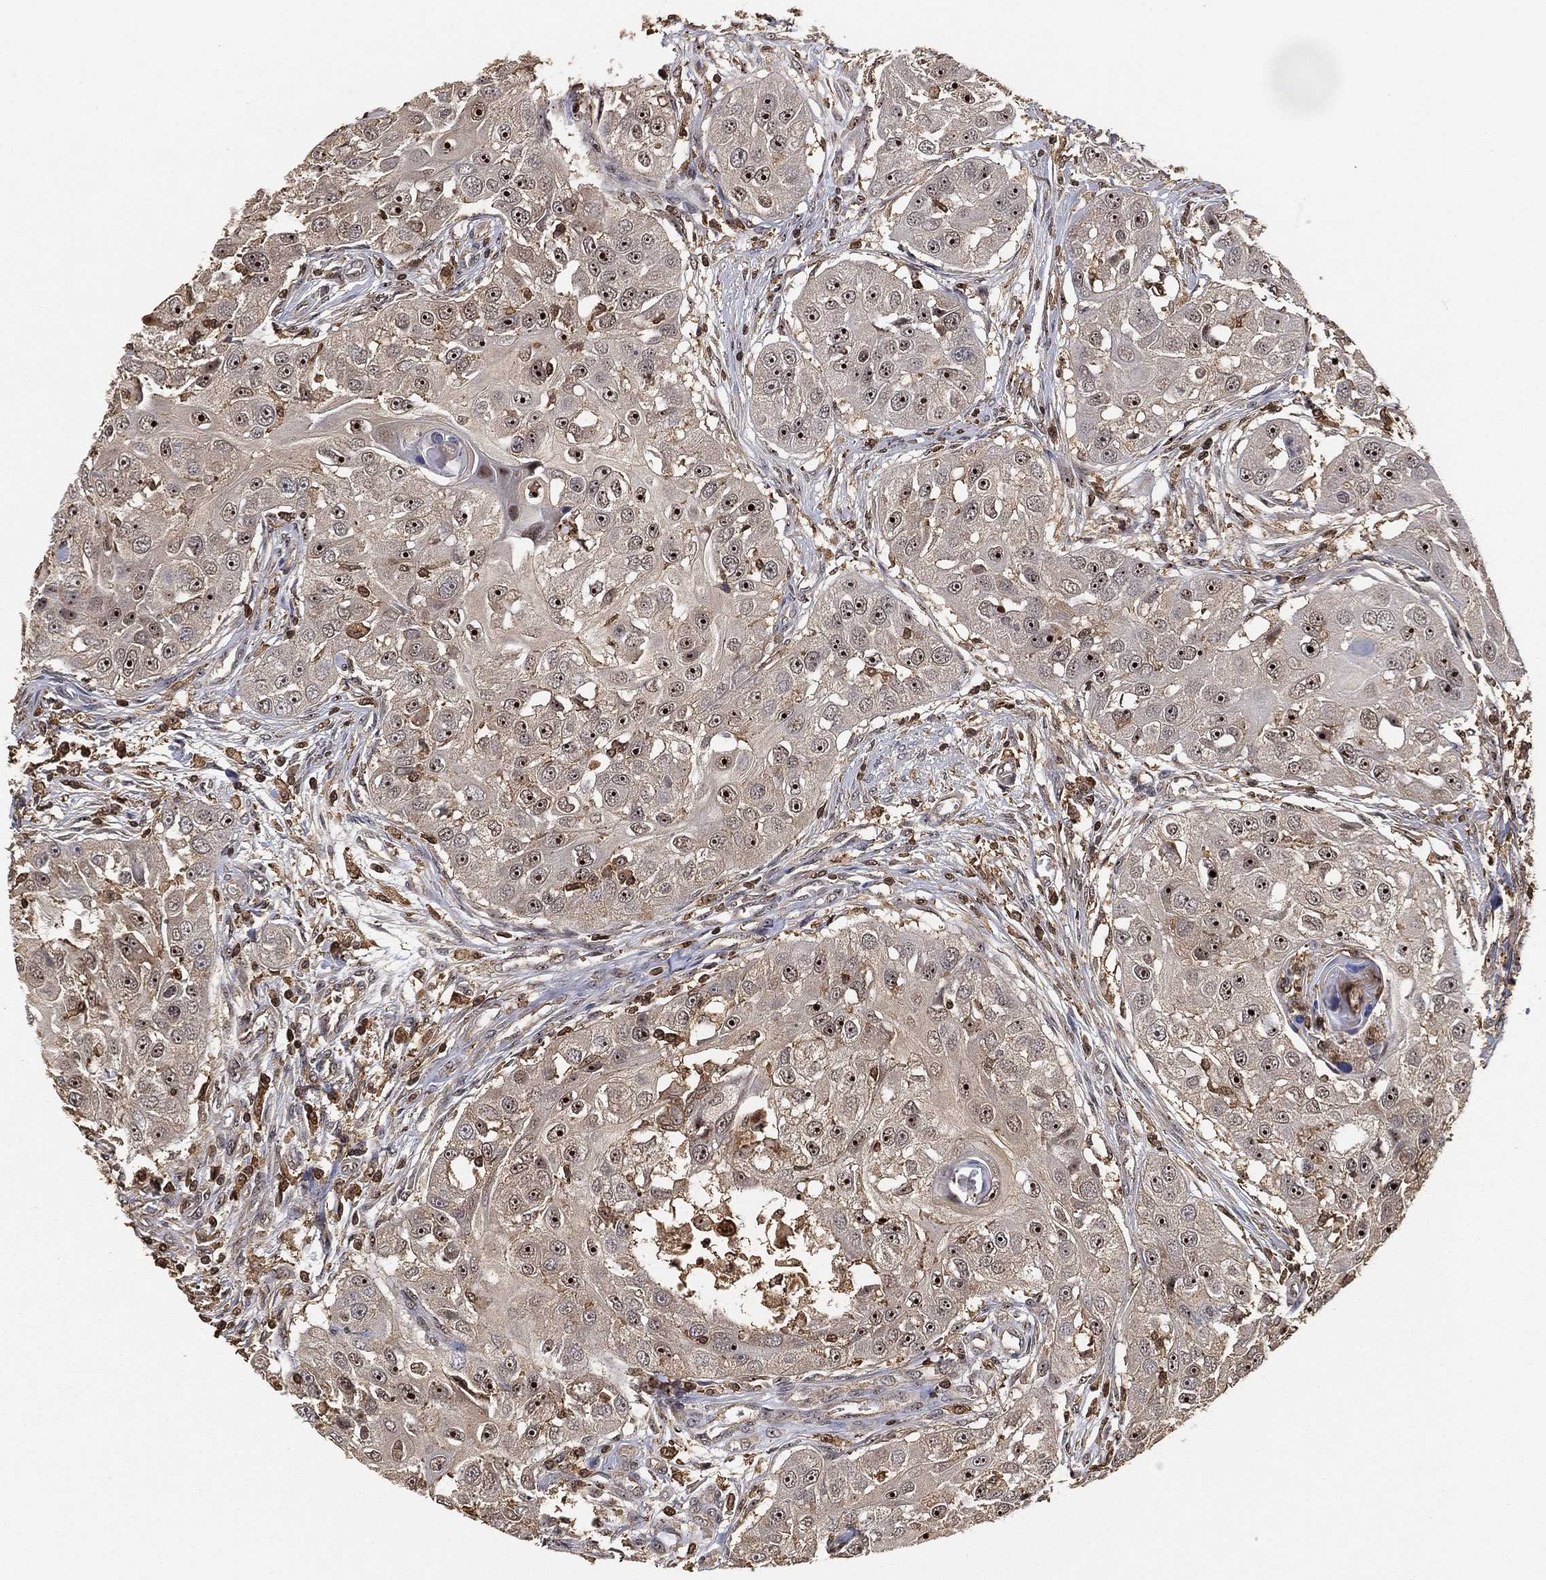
{"staining": {"intensity": "strong", "quantity": ">75%", "location": "nuclear"}, "tissue": "head and neck cancer", "cell_type": "Tumor cells", "image_type": "cancer", "snomed": [{"axis": "morphology", "description": "Squamous cell carcinoma, NOS"}, {"axis": "topography", "description": "Head-Neck"}], "caption": "Head and neck squamous cell carcinoma stained with a protein marker shows strong staining in tumor cells.", "gene": "CRYL1", "patient": {"sex": "male", "age": 51}}